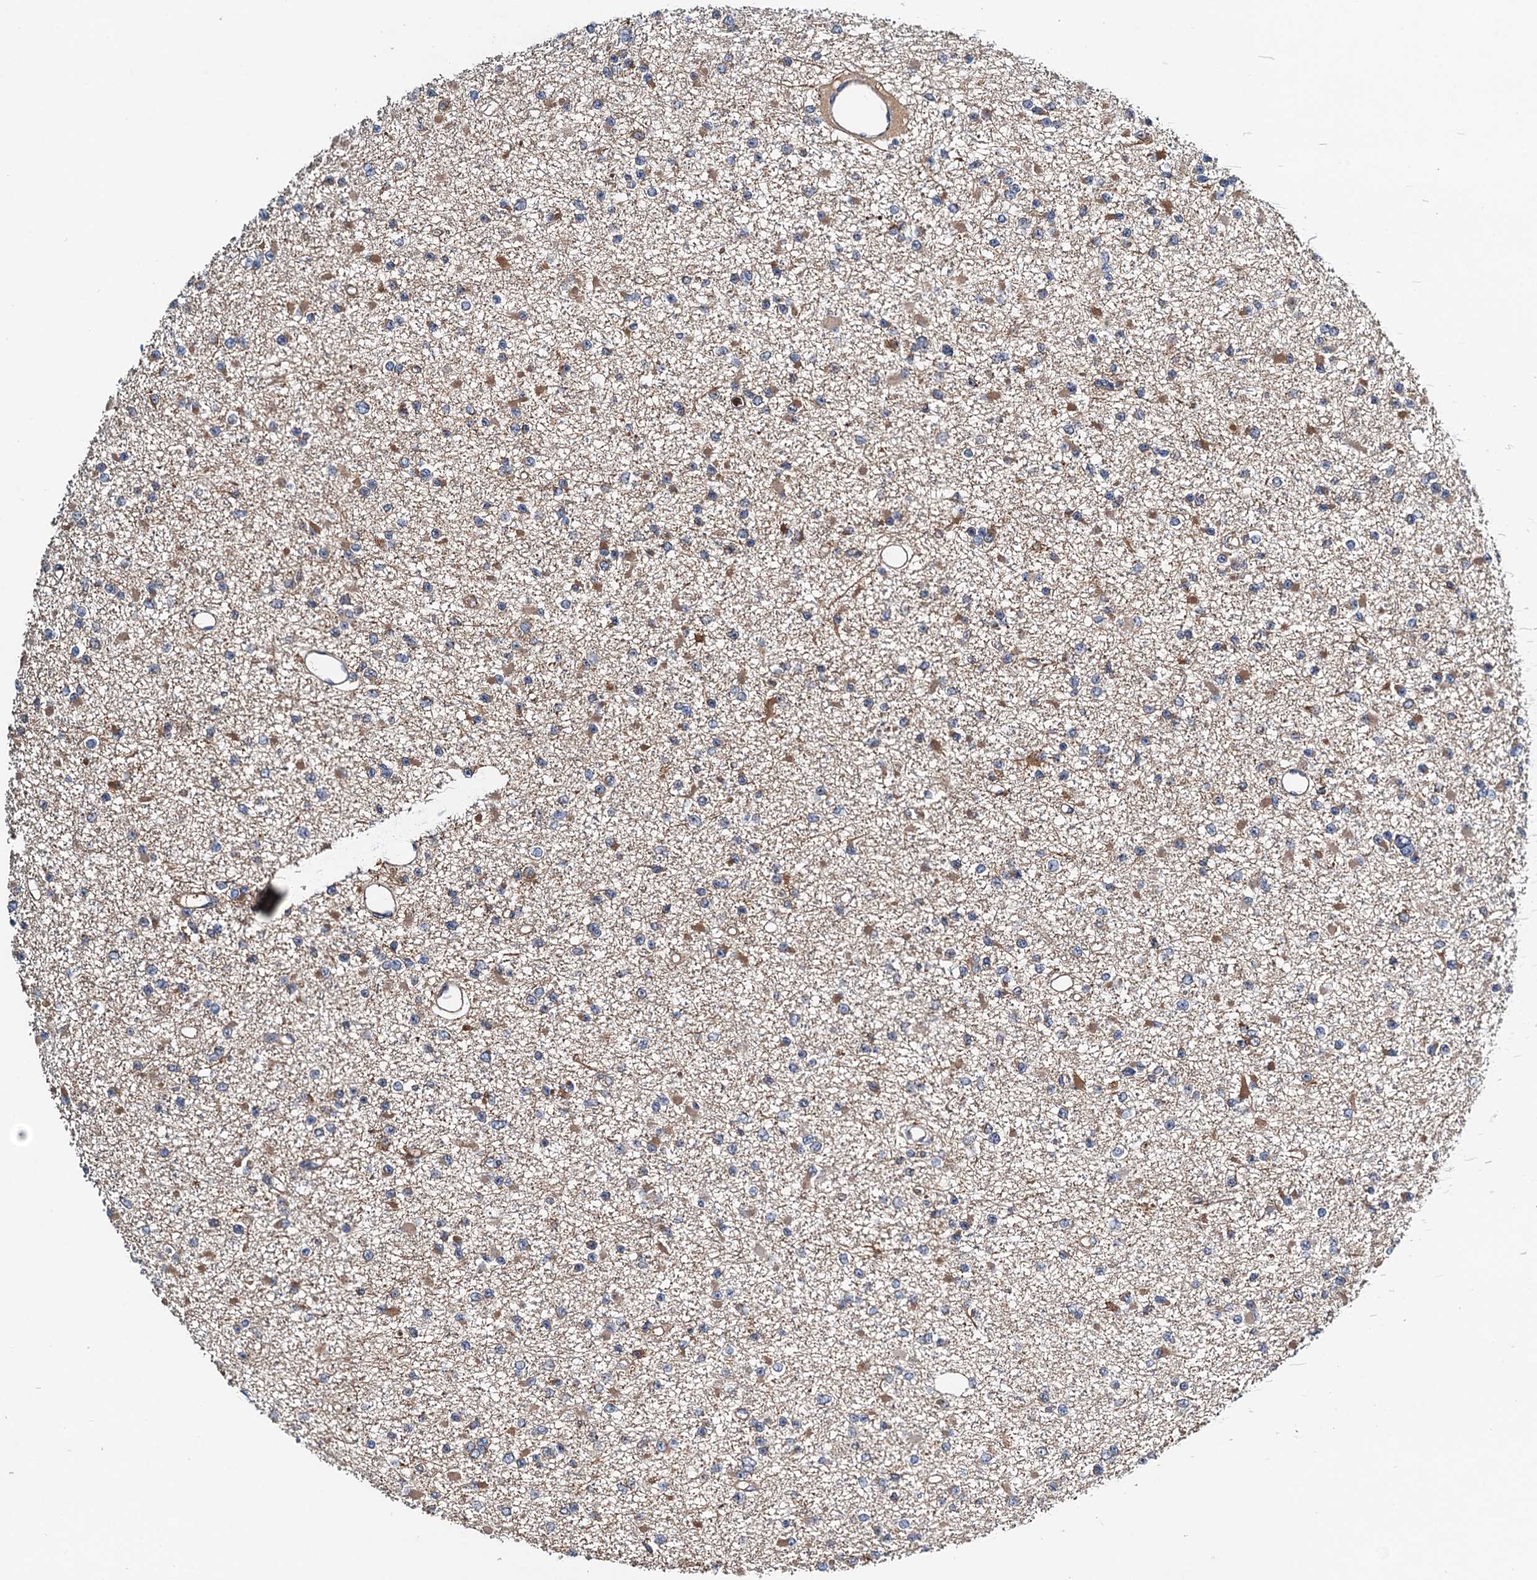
{"staining": {"intensity": "weak", "quantity": "<25%", "location": "cytoplasmic/membranous"}, "tissue": "glioma", "cell_type": "Tumor cells", "image_type": "cancer", "snomed": [{"axis": "morphology", "description": "Glioma, malignant, Low grade"}, {"axis": "topography", "description": "Brain"}], "caption": "Immunohistochemical staining of human glioma exhibits no significant positivity in tumor cells.", "gene": "USP6NL", "patient": {"sex": "female", "age": 22}}